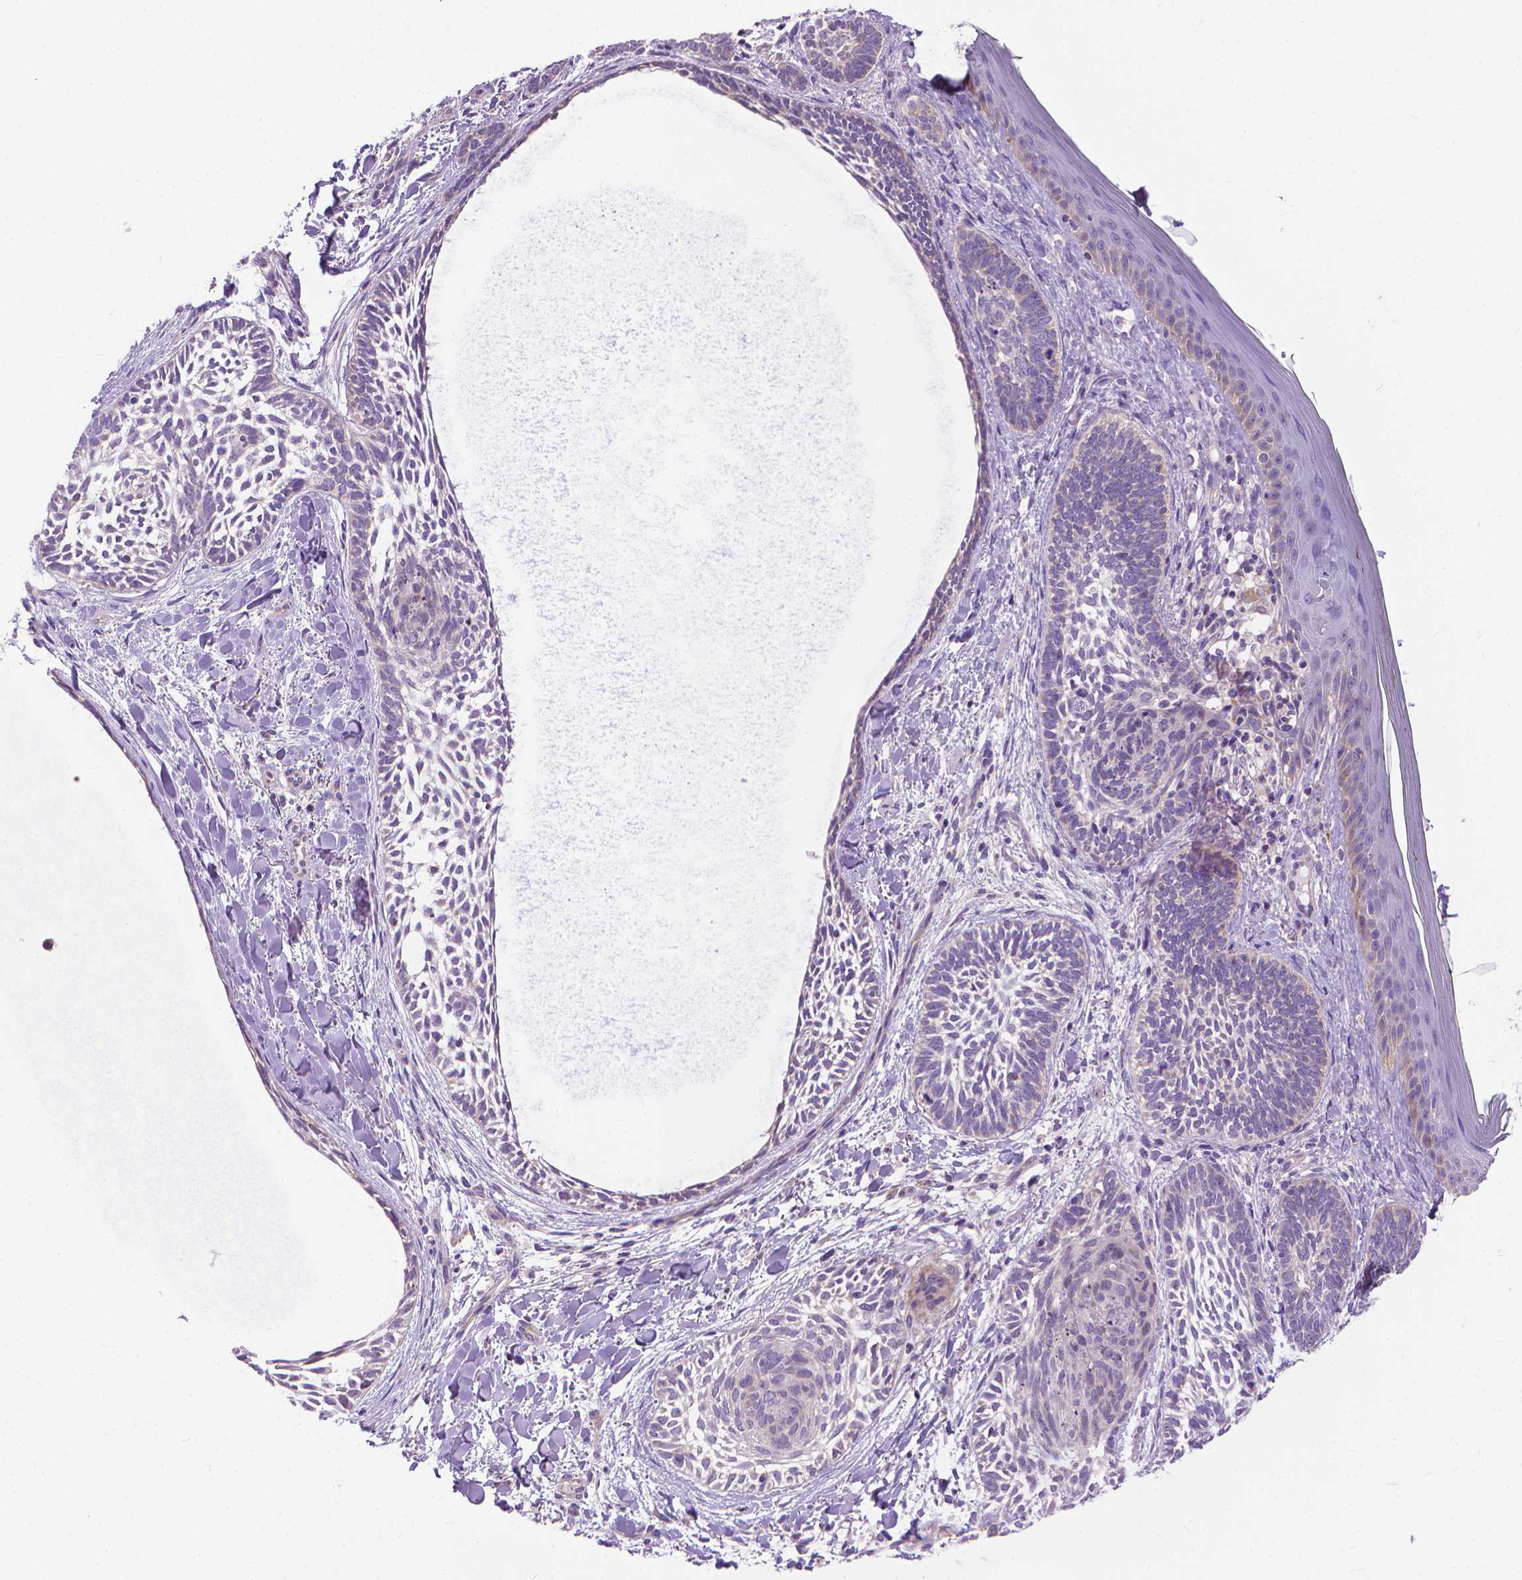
{"staining": {"intensity": "negative", "quantity": "none", "location": "none"}, "tissue": "skin cancer", "cell_type": "Tumor cells", "image_type": "cancer", "snomed": [{"axis": "morphology", "description": "Normal tissue, NOS"}, {"axis": "morphology", "description": "Basal cell carcinoma"}, {"axis": "topography", "description": "Skin"}], "caption": "The histopathology image shows no staining of tumor cells in skin basal cell carcinoma.", "gene": "SYN1", "patient": {"sex": "male", "age": 46}}